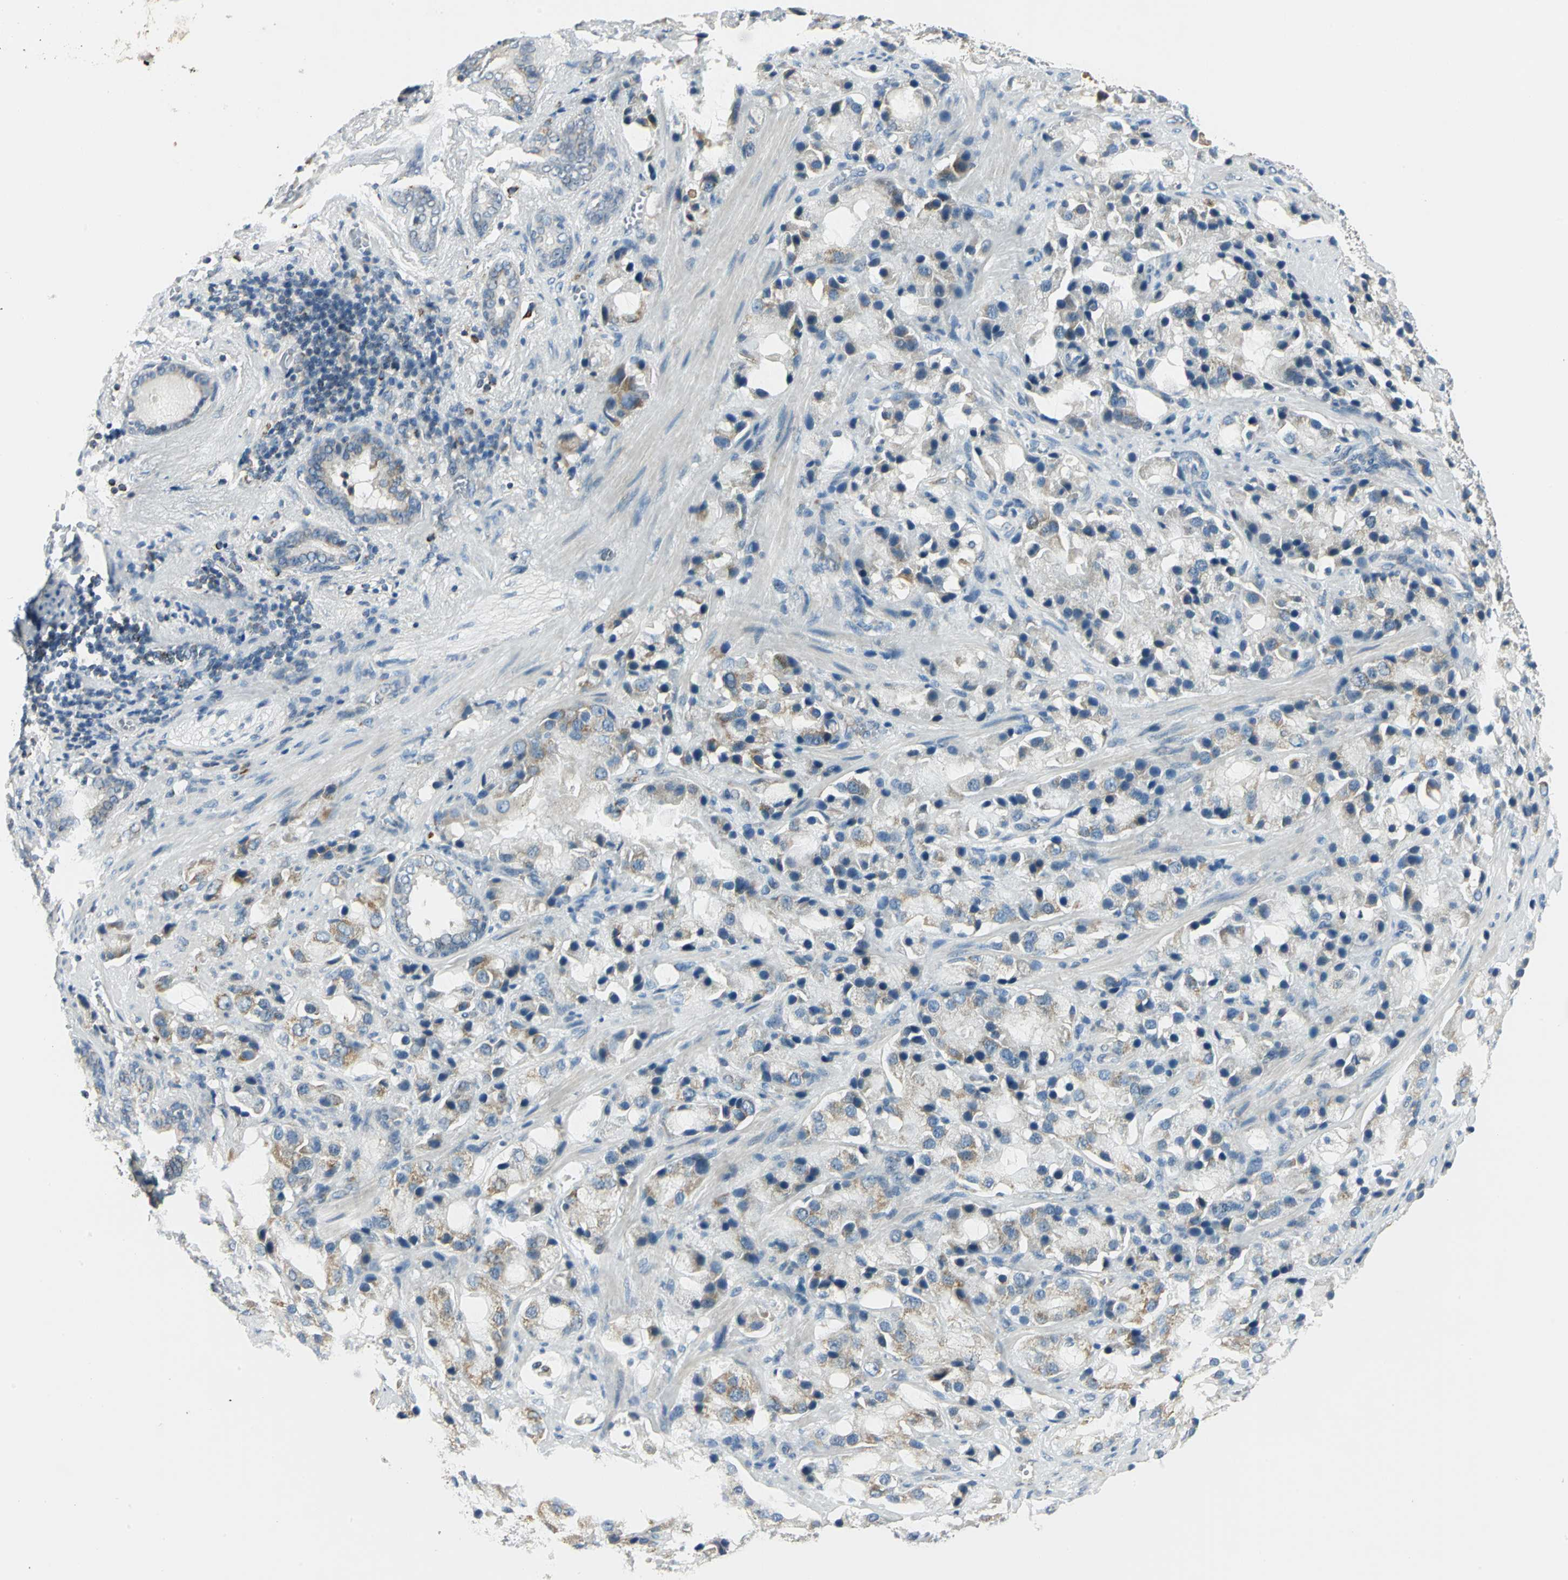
{"staining": {"intensity": "moderate", "quantity": "25%-75%", "location": "cytoplasmic/membranous"}, "tissue": "prostate cancer", "cell_type": "Tumor cells", "image_type": "cancer", "snomed": [{"axis": "morphology", "description": "Adenocarcinoma, High grade"}, {"axis": "topography", "description": "Prostate"}], "caption": "Brown immunohistochemical staining in human prostate adenocarcinoma (high-grade) shows moderate cytoplasmic/membranous staining in approximately 25%-75% of tumor cells.", "gene": "ACADM", "patient": {"sex": "male", "age": 70}}